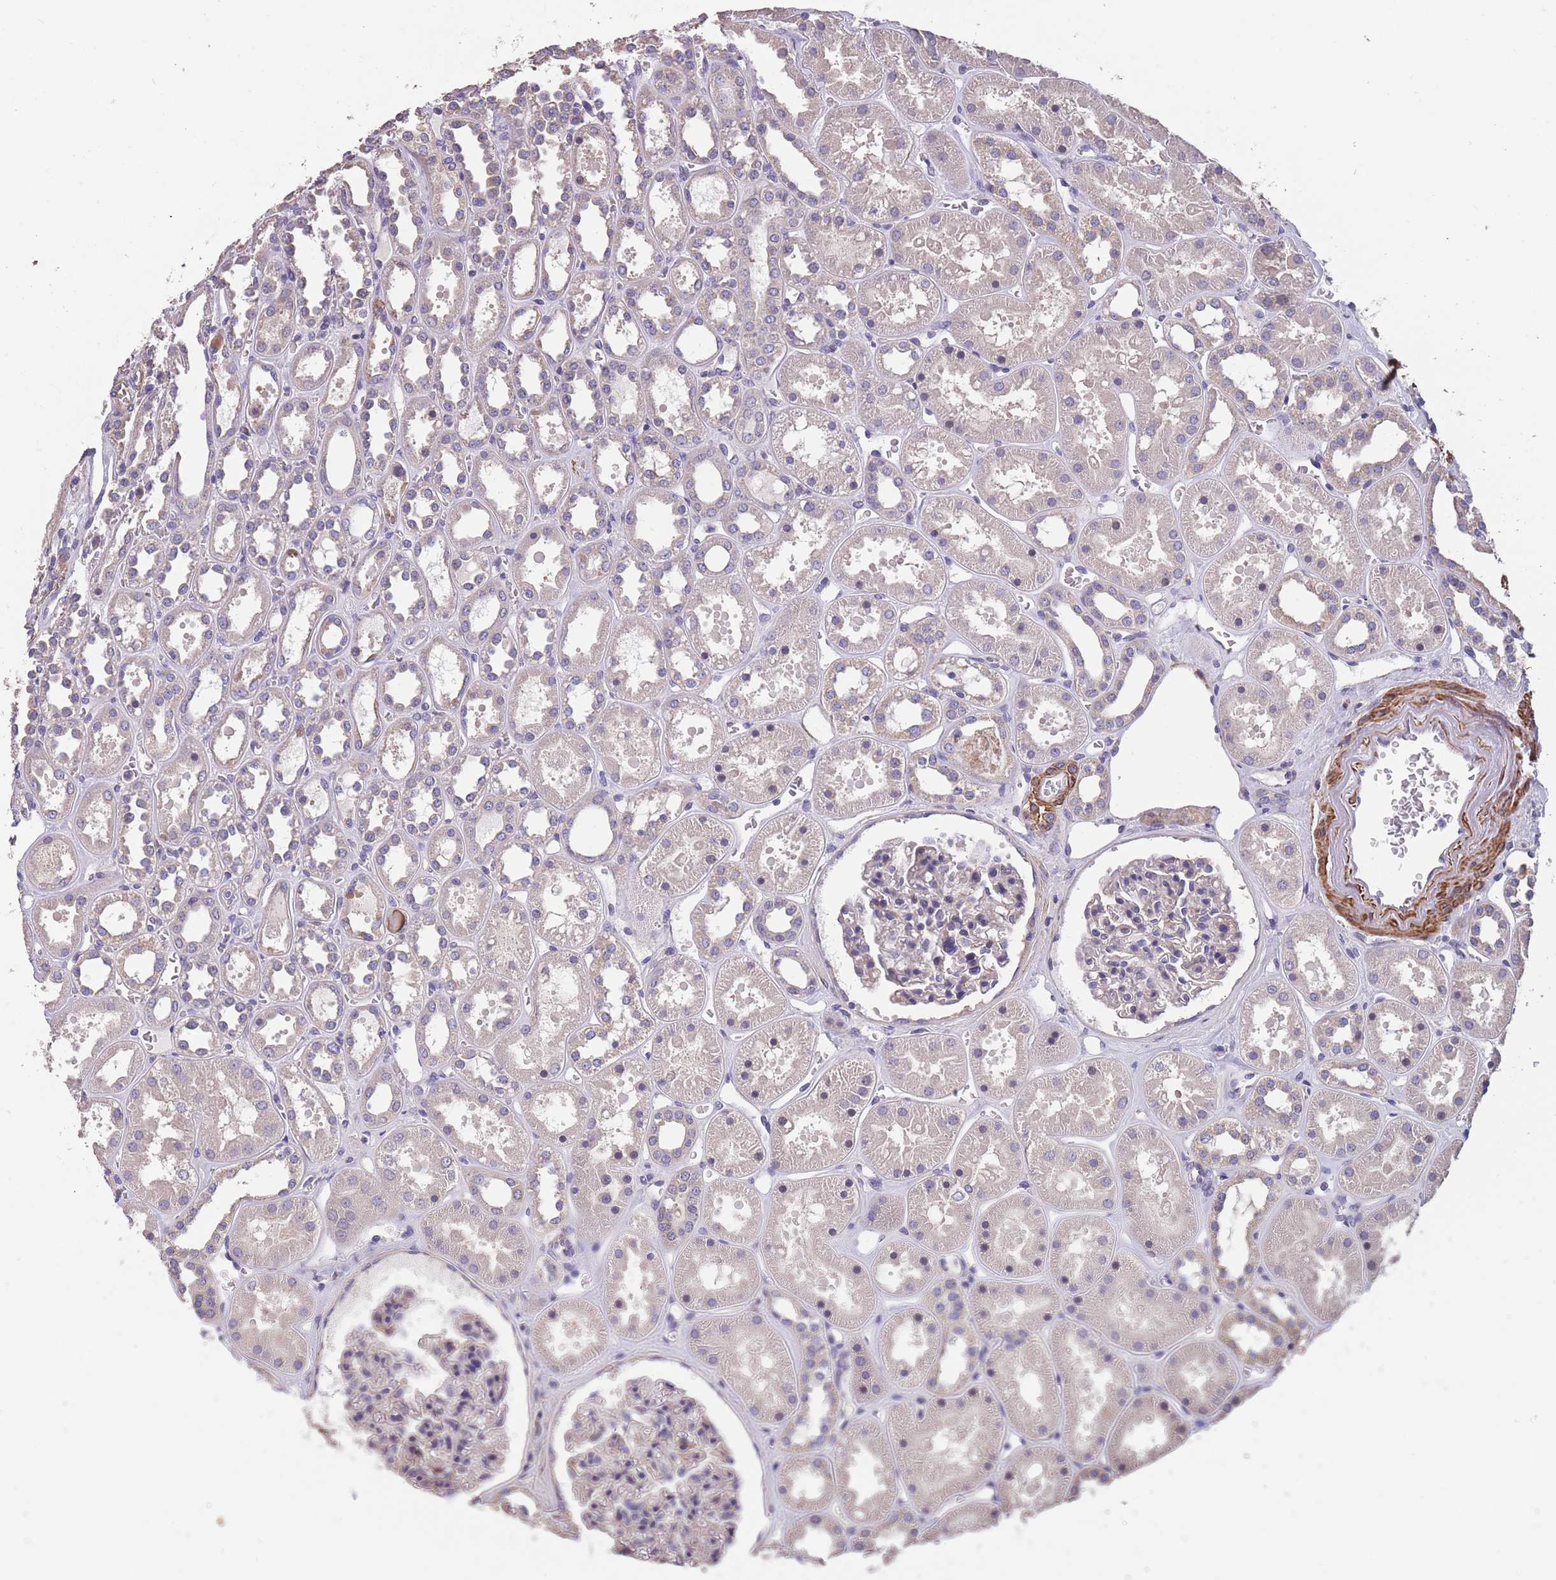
{"staining": {"intensity": "weak", "quantity": "<25%", "location": "cytoplasmic/membranous"}, "tissue": "kidney", "cell_type": "Cells in glomeruli", "image_type": "normal", "snomed": [{"axis": "morphology", "description": "Normal tissue, NOS"}, {"axis": "topography", "description": "Kidney"}], "caption": "The photomicrograph demonstrates no significant positivity in cells in glomeruli of kidney.", "gene": "TOMM40L", "patient": {"sex": "female", "age": 41}}